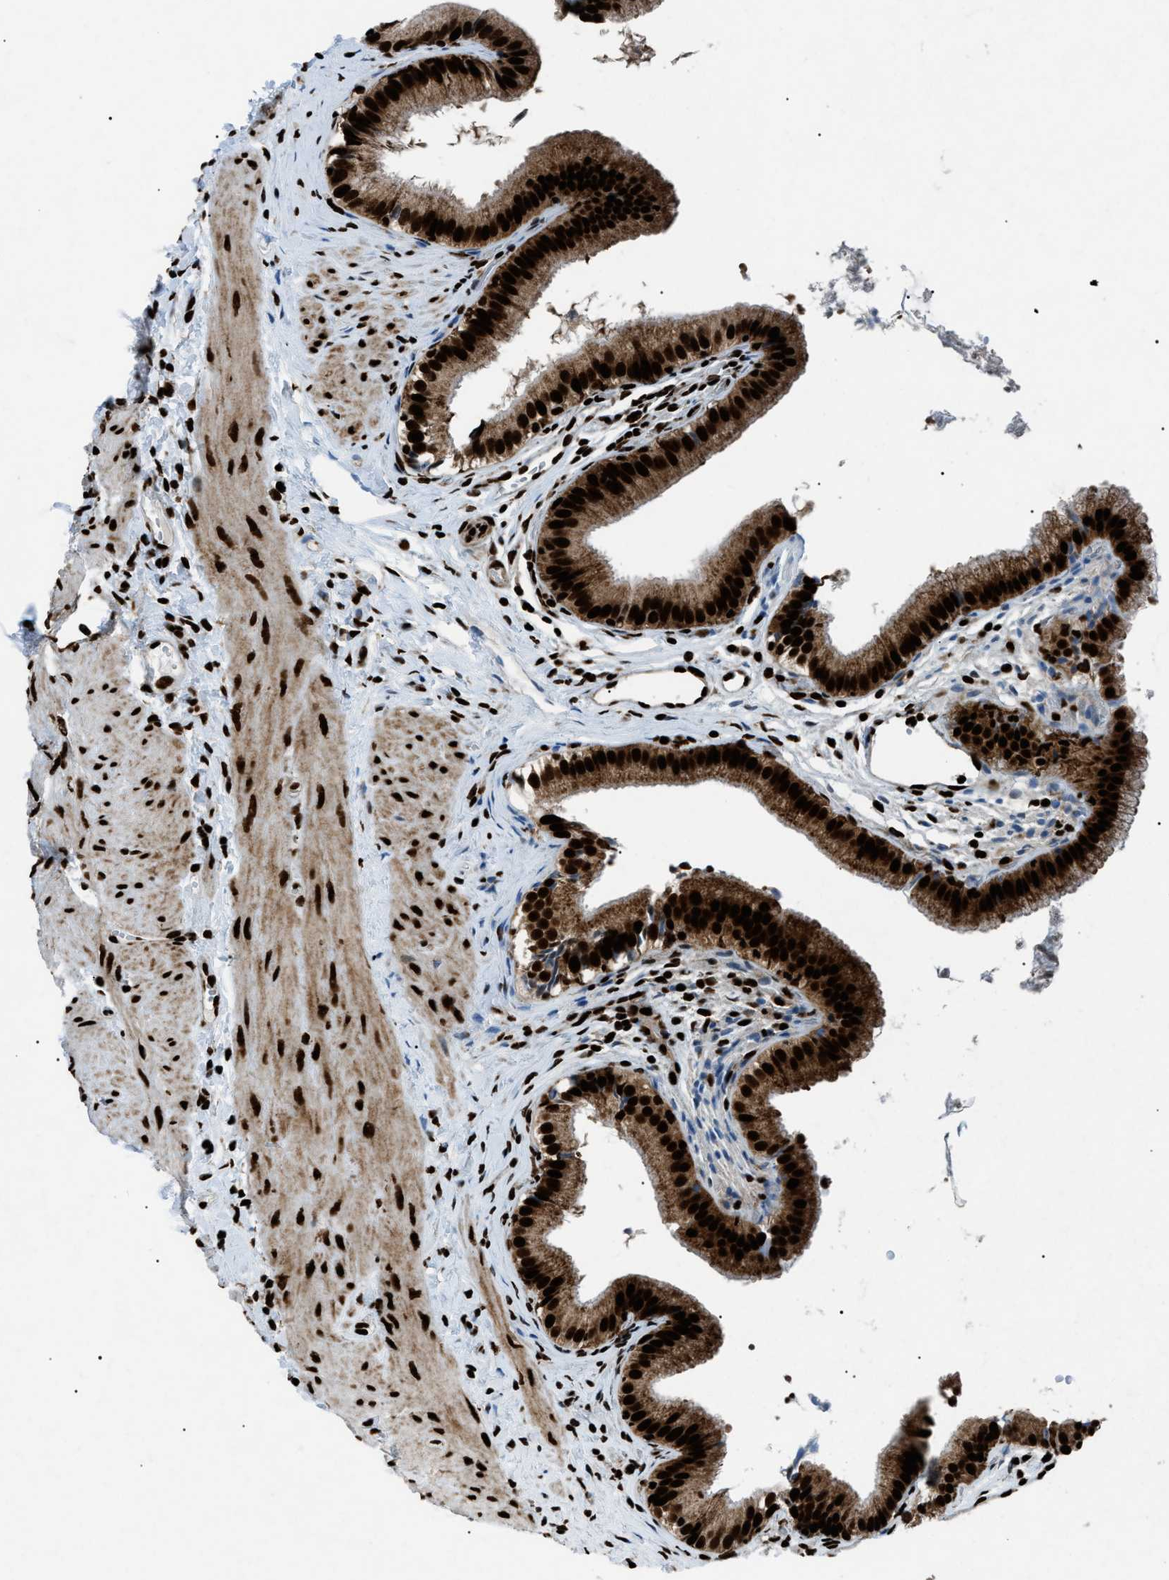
{"staining": {"intensity": "strong", "quantity": ">75%", "location": "cytoplasmic/membranous,nuclear"}, "tissue": "gallbladder", "cell_type": "Glandular cells", "image_type": "normal", "snomed": [{"axis": "morphology", "description": "Normal tissue, NOS"}, {"axis": "topography", "description": "Gallbladder"}], "caption": "Immunohistochemistry image of unremarkable gallbladder: human gallbladder stained using IHC displays high levels of strong protein expression localized specifically in the cytoplasmic/membranous,nuclear of glandular cells, appearing as a cytoplasmic/membranous,nuclear brown color.", "gene": "HNRNPK", "patient": {"sex": "female", "age": 26}}